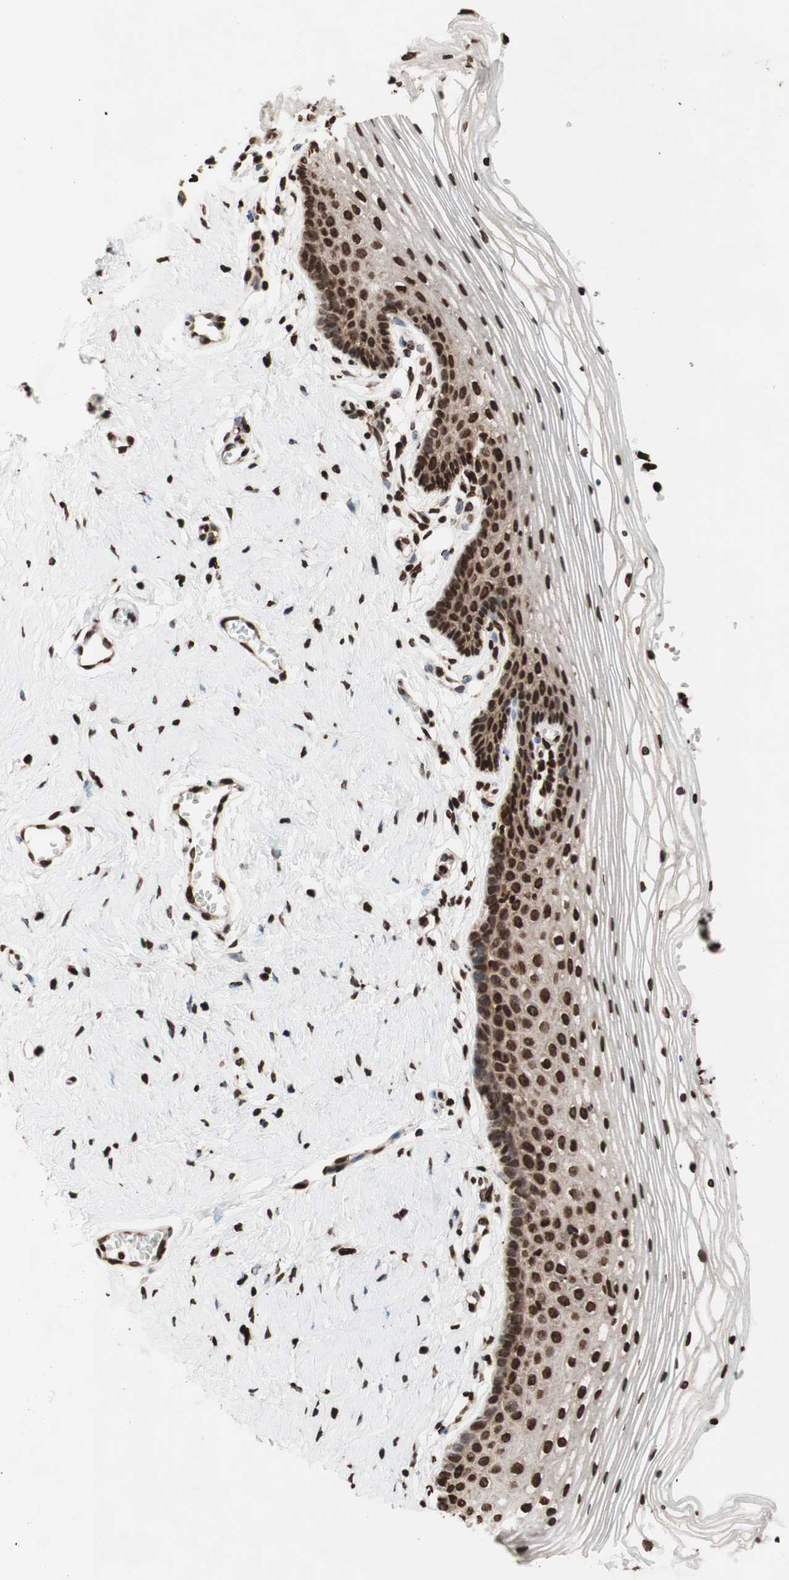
{"staining": {"intensity": "strong", "quantity": ">75%", "location": "nuclear"}, "tissue": "vagina", "cell_type": "Squamous epithelial cells", "image_type": "normal", "snomed": [{"axis": "morphology", "description": "Normal tissue, NOS"}, {"axis": "topography", "description": "Vagina"}], "caption": "DAB (3,3'-diaminobenzidine) immunohistochemical staining of normal human vagina displays strong nuclear protein staining in approximately >75% of squamous epithelial cells.", "gene": "NCOA3", "patient": {"sex": "female", "age": 32}}